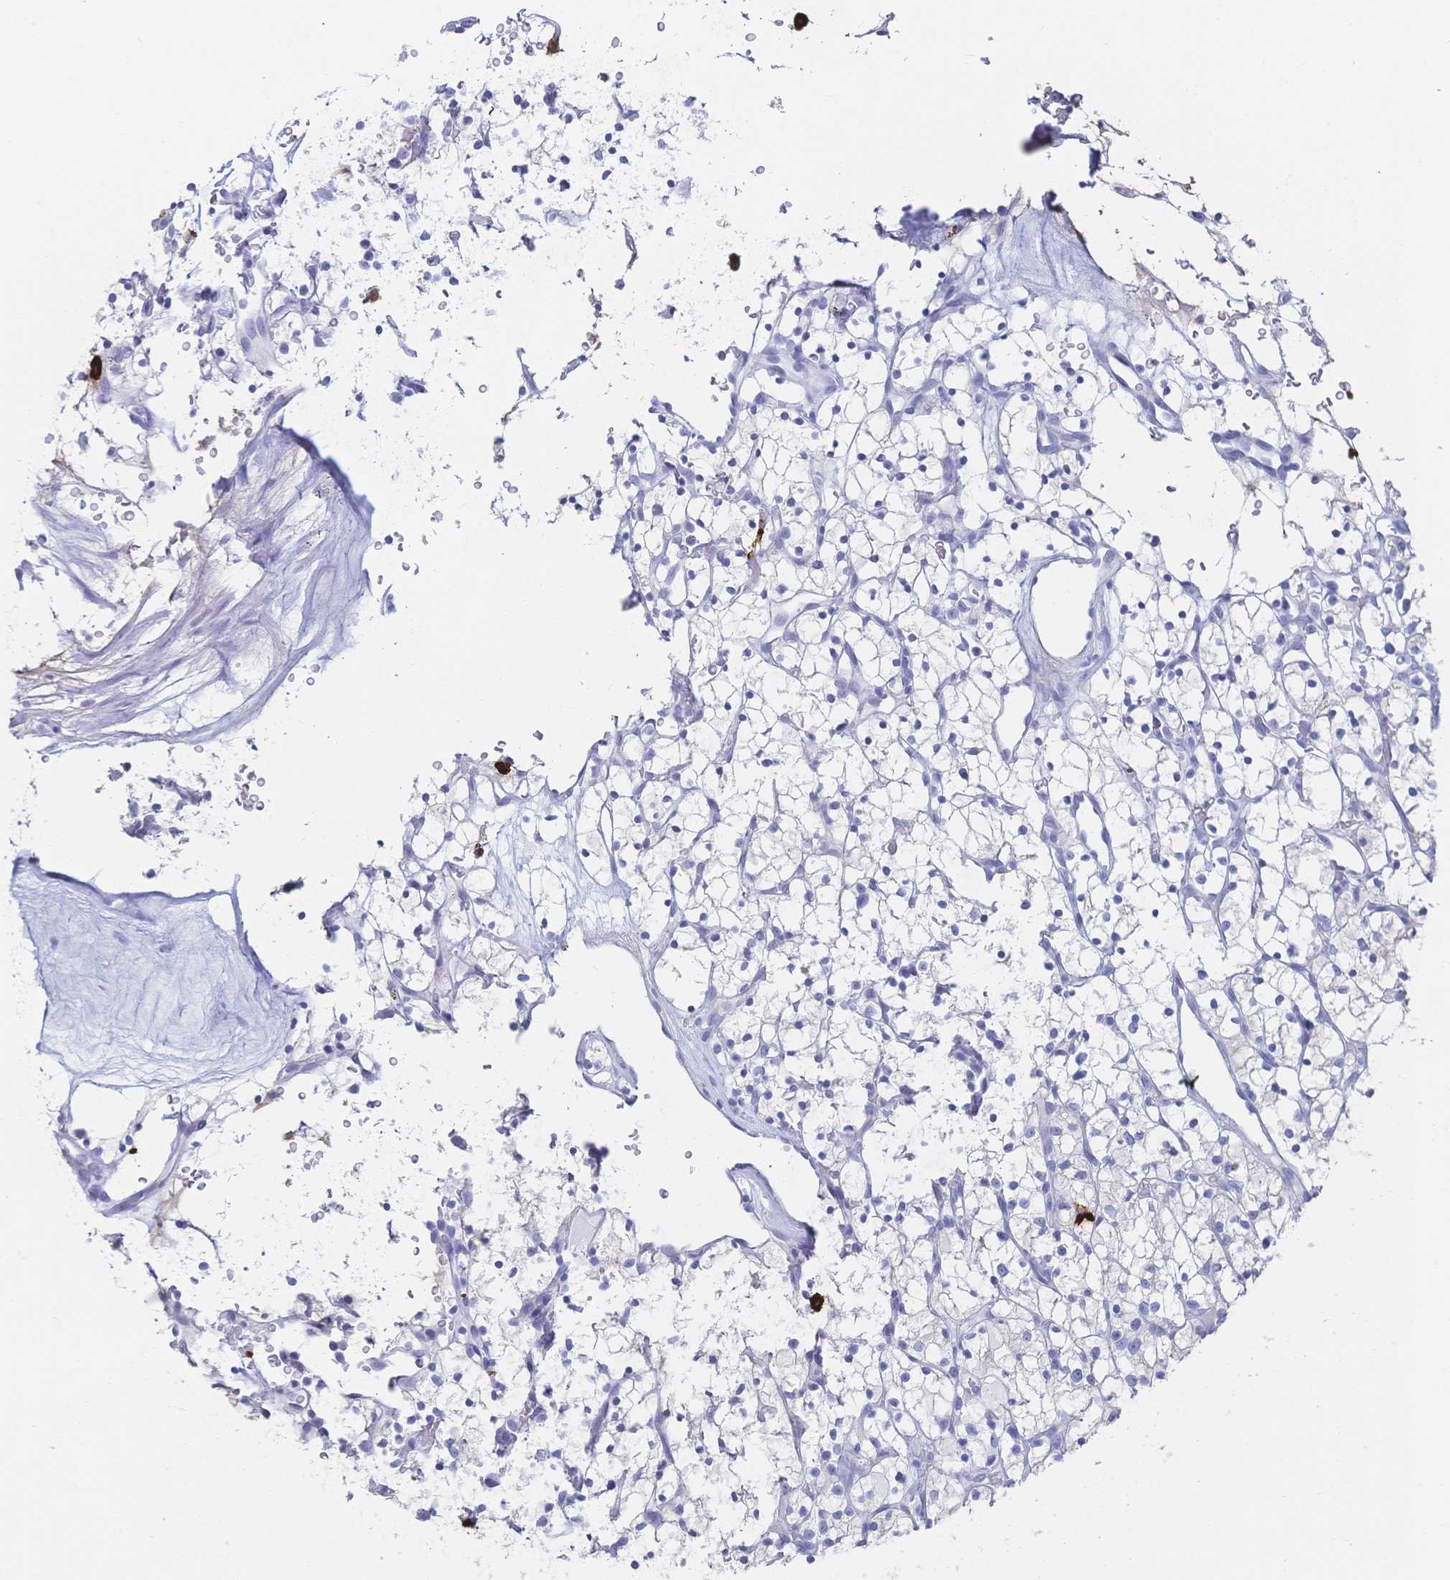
{"staining": {"intensity": "negative", "quantity": "none", "location": "none"}, "tissue": "renal cancer", "cell_type": "Tumor cells", "image_type": "cancer", "snomed": [{"axis": "morphology", "description": "Adenocarcinoma, NOS"}, {"axis": "topography", "description": "Kidney"}], "caption": "The photomicrograph exhibits no staining of tumor cells in renal cancer (adenocarcinoma).", "gene": "IL2RB", "patient": {"sex": "female", "age": 64}}